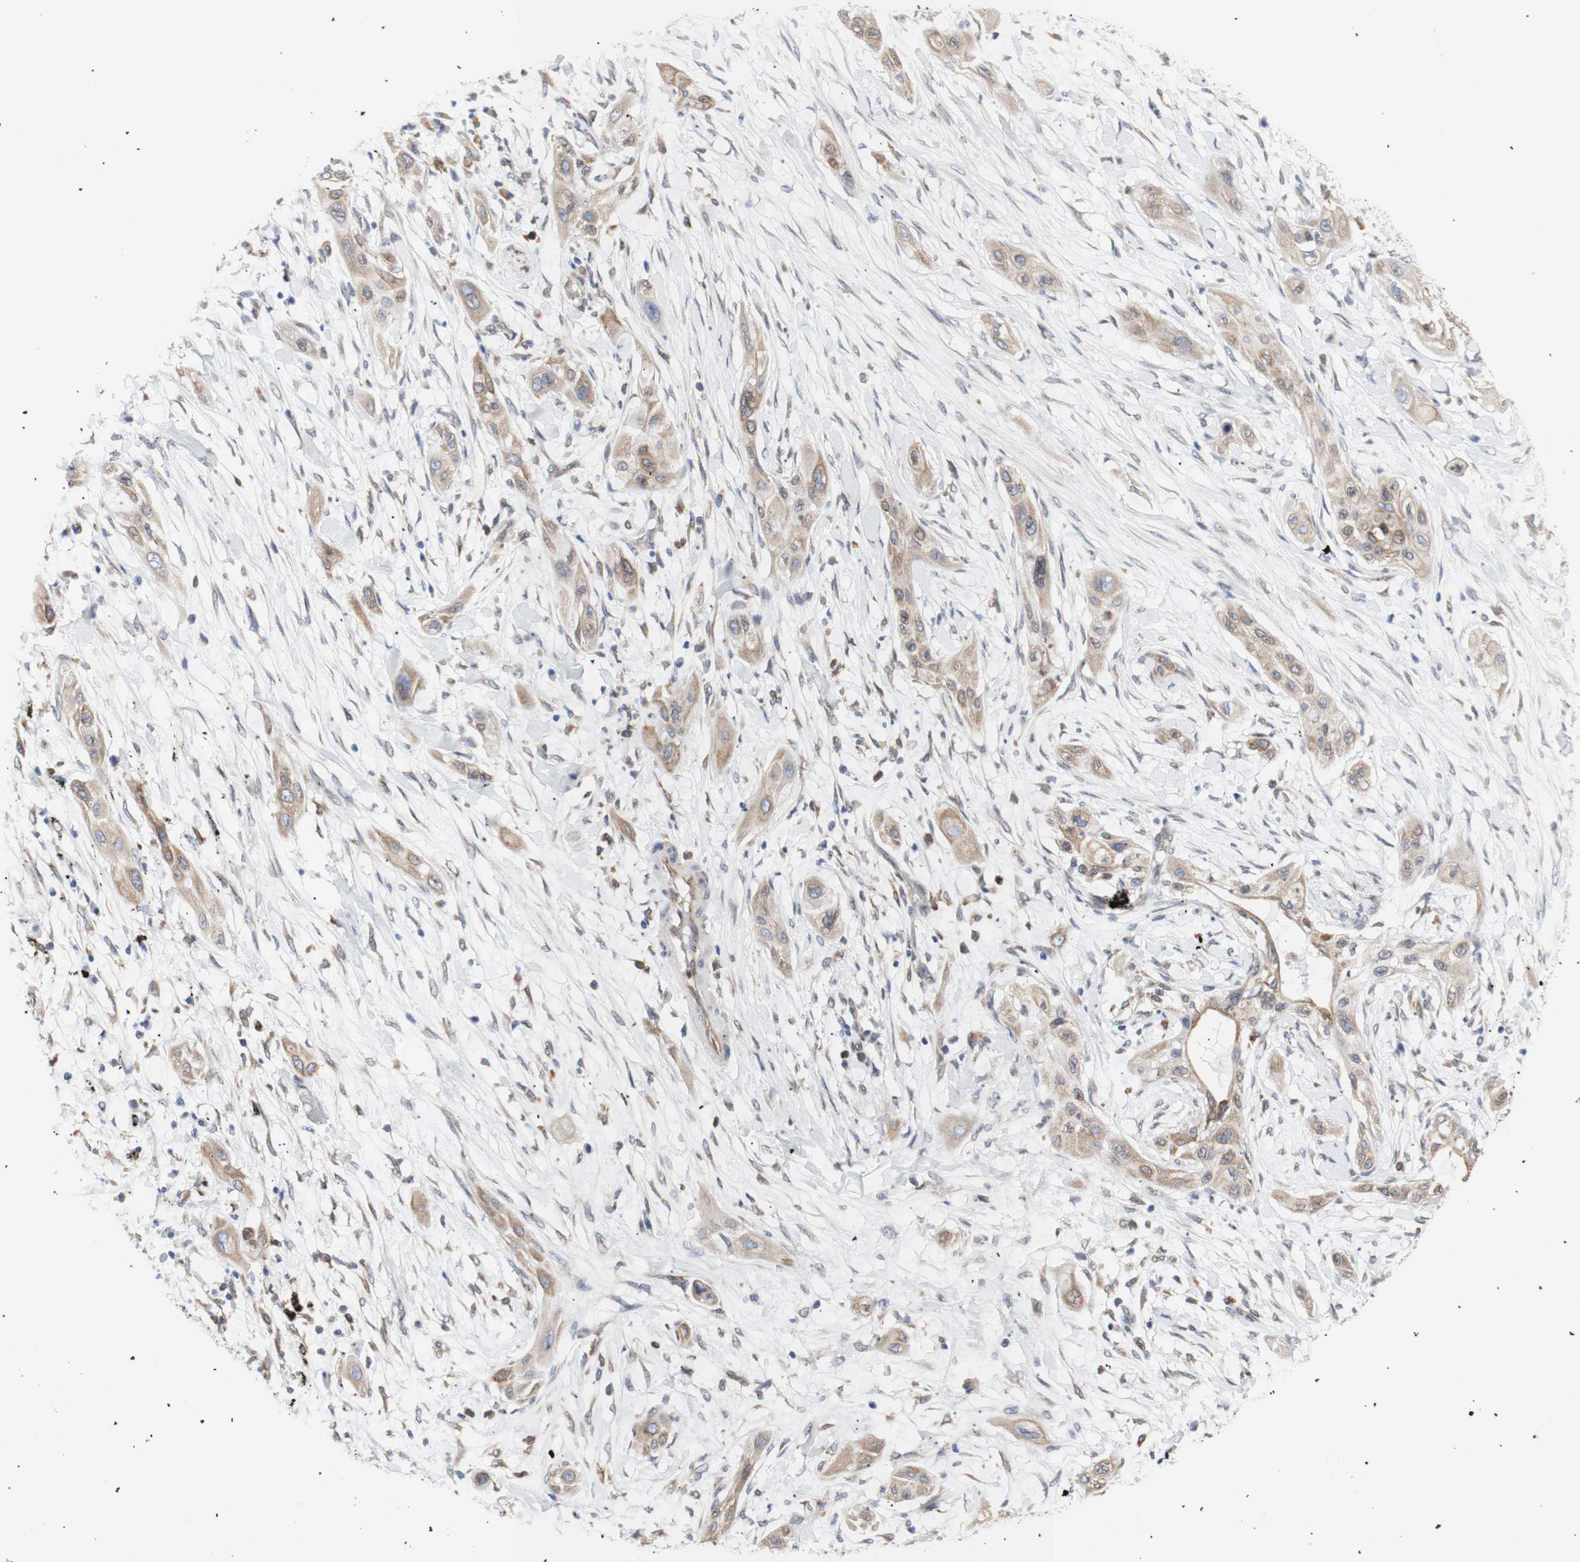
{"staining": {"intensity": "weak", "quantity": ">75%", "location": "cytoplasmic/membranous"}, "tissue": "lung cancer", "cell_type": "Tumor cells", "image_type": "cancer", "snomed": [{"axis": "morphology", "description": "Squamous cell carcinoma, NOS"}, {"axis": "topography", "description": "Lung"}], "caption": "IHC micrograph of squamous cell carcinoma (lung) stained for a protein (brown), which reveals low levels of weak cytoplasmic/membranous expression in approximately >75% of tumor cells.", "gene": "ERLIN1", "patient": {"sex": "female", "age": 47}}